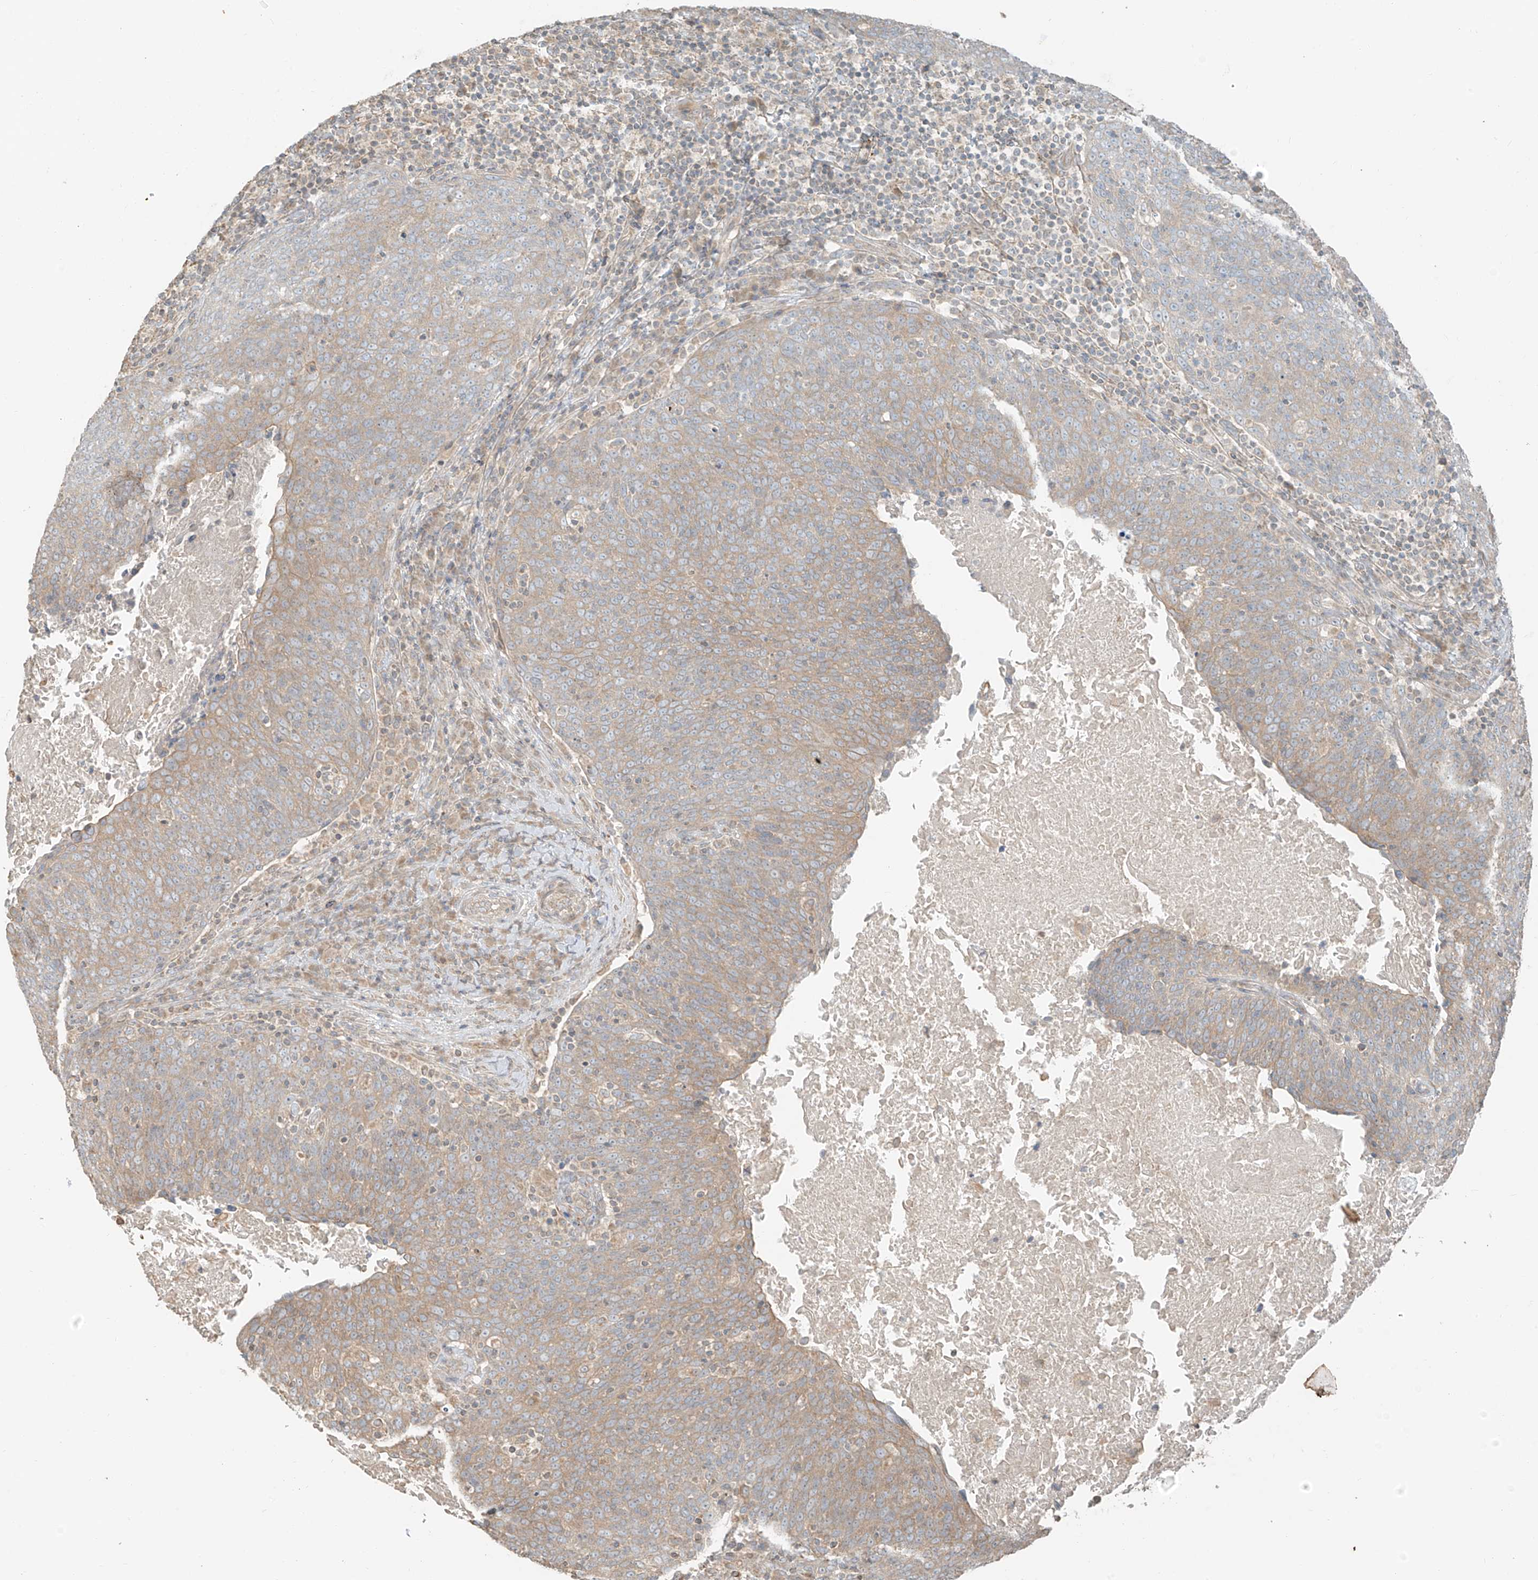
{"staining": {"intensity": "weak", "quantity": "<25%", "location": "cytoplasmic/membranous"}, "tissue": "head and neck cancer", "cell_type": "Tumor cells", "image_type": "cancer", "snomed": [{"axis": "morphology", "description": "Squamous cell carcinoma, NOS"}, {"axis": "morphology", "description": "Squamous cell carcinoma, metastatic, NOS"}, {"axis": "topography", "description": "Lymph node"}, {"axis": "topography", "description": "Head-Neck"}], "caption": "High magnification brightfield microscopy of squamous cell carcinoma (head and neck) stained with DAB (3,3'-diaminobenzidine) (brown) and counterstained with hematoxylin (blue): tumor cells show no significant staining. (DAB (3,3'-diaminobenzidine) IHC with hematoxylin counter stain).", "gene": "ANKZF1", "patient": {"sex": "male", "age": 62}}